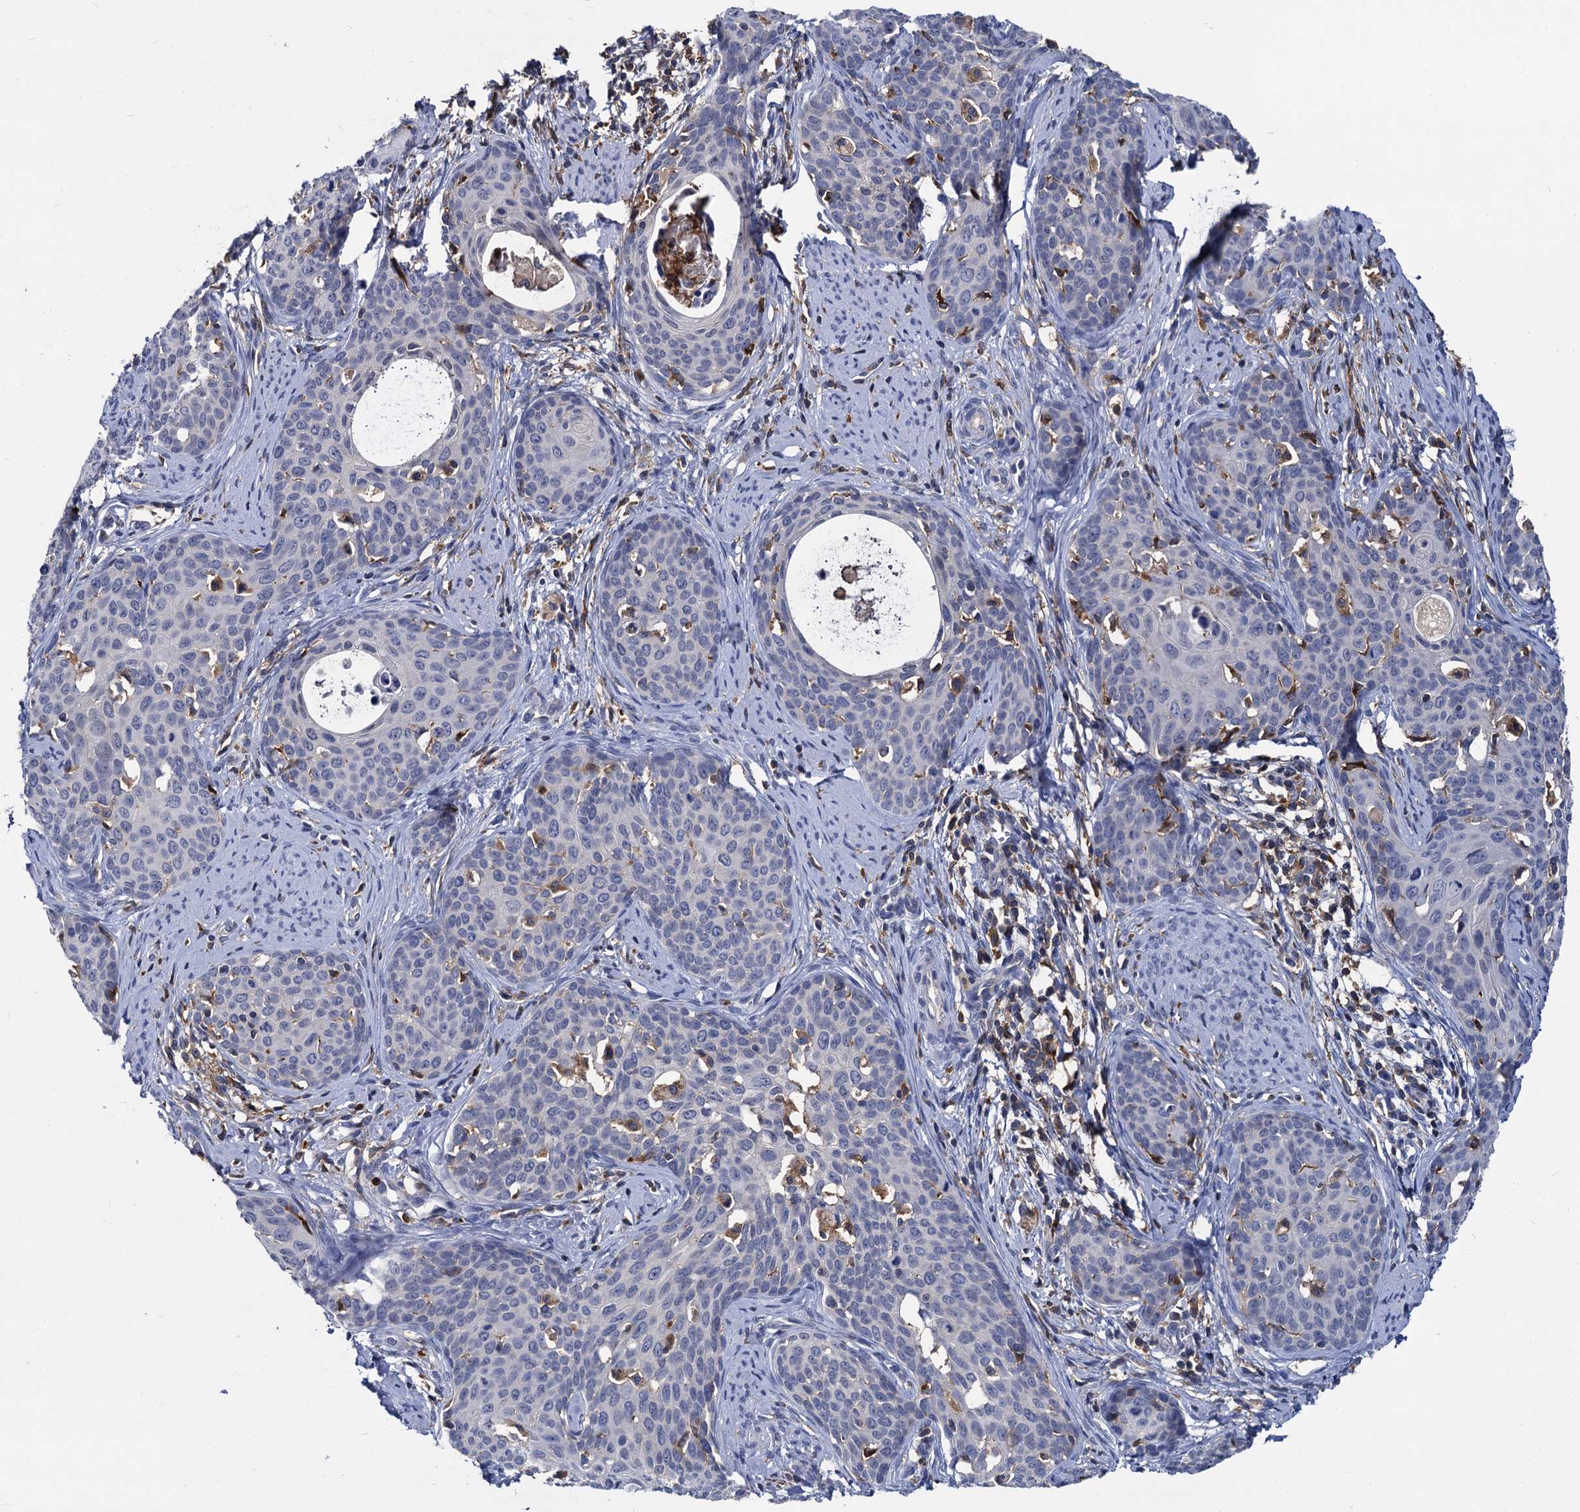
{"staining": {"intensity": "negative", "quantity": "none", "location": "none"}, "tissue": "cervical cancer", "cell_type": "Tumor cells", "image_type": "cancer", "snomed": [{"axis": "morphology", "description": "Squamous cell carcinoma, NOS"}, {"axis": "topography", "description": "Cervix"}], "caption": "This is an immunohistochemistry (IHC) histopathology image of cervical cancer (squamous cell carcinoma). There is no staining in tumor cells.", "gene": "RHOG", "patient": {"sex": "female", "age": 52}}